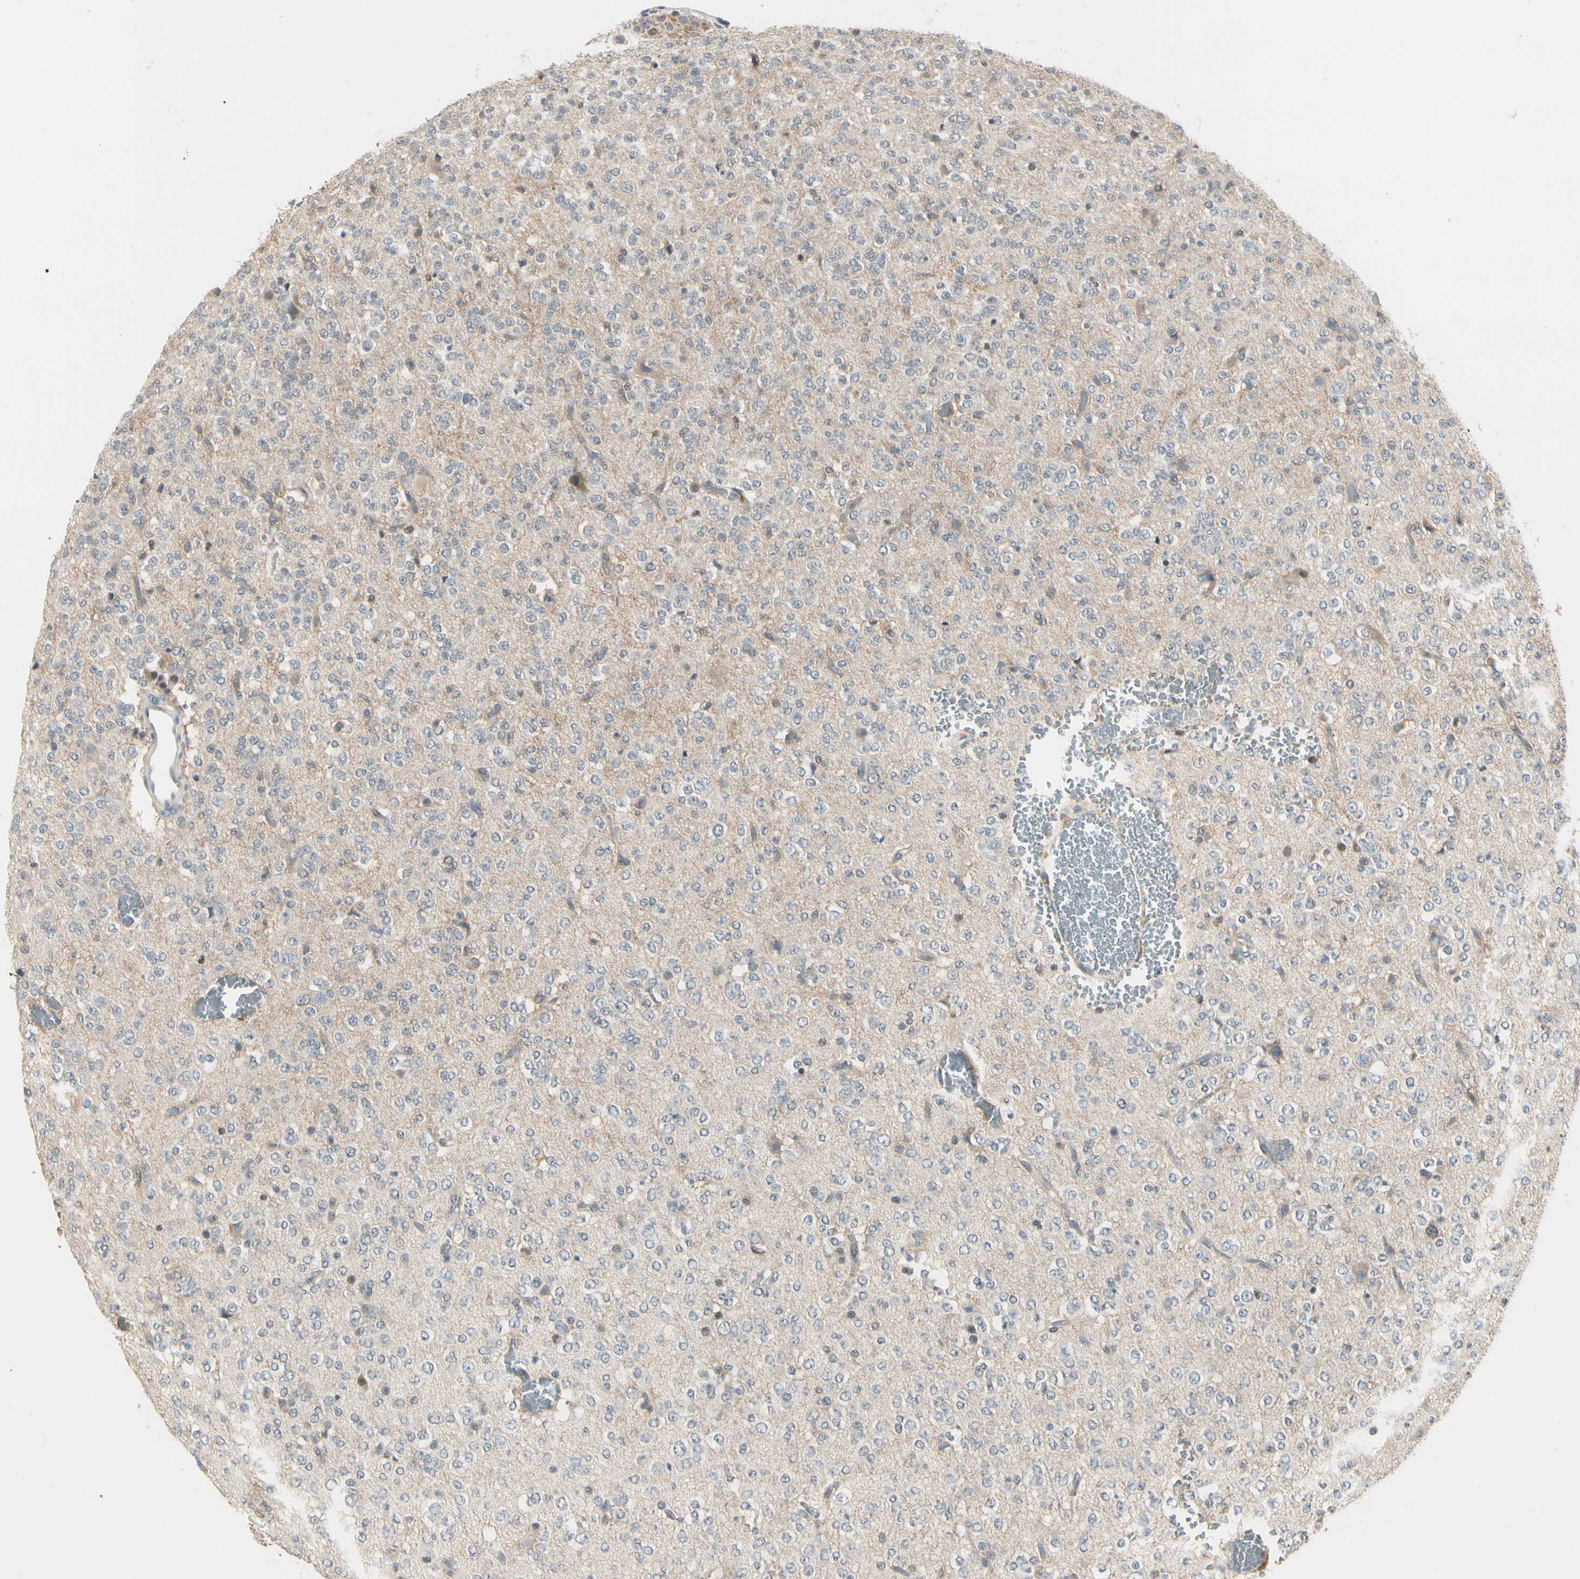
{"staining": {"intensity": "negative", "quantity": "none", "location": "none"}, "tissue": "glioma", "cell_type": "Tumor cells", "image_type": "cancer", "snomed": [{"axis": "morphology", "description": "Glioma, malignant, Low grade"}, {"axis": "topography", "description": "Brain"}], "caption": "Immunohistochemical staining of human malignant glioma (low-grade) shows no significant positivity in tumor cells. Brightfield microscopy of immunohistochemistry stained with DAB (3,3'-diaminobenzidine) (brown) and hematoxylin (blue), captured at high magnification.", "gene": "GREM1", "patient": {"sex": "male", "age": 38}}